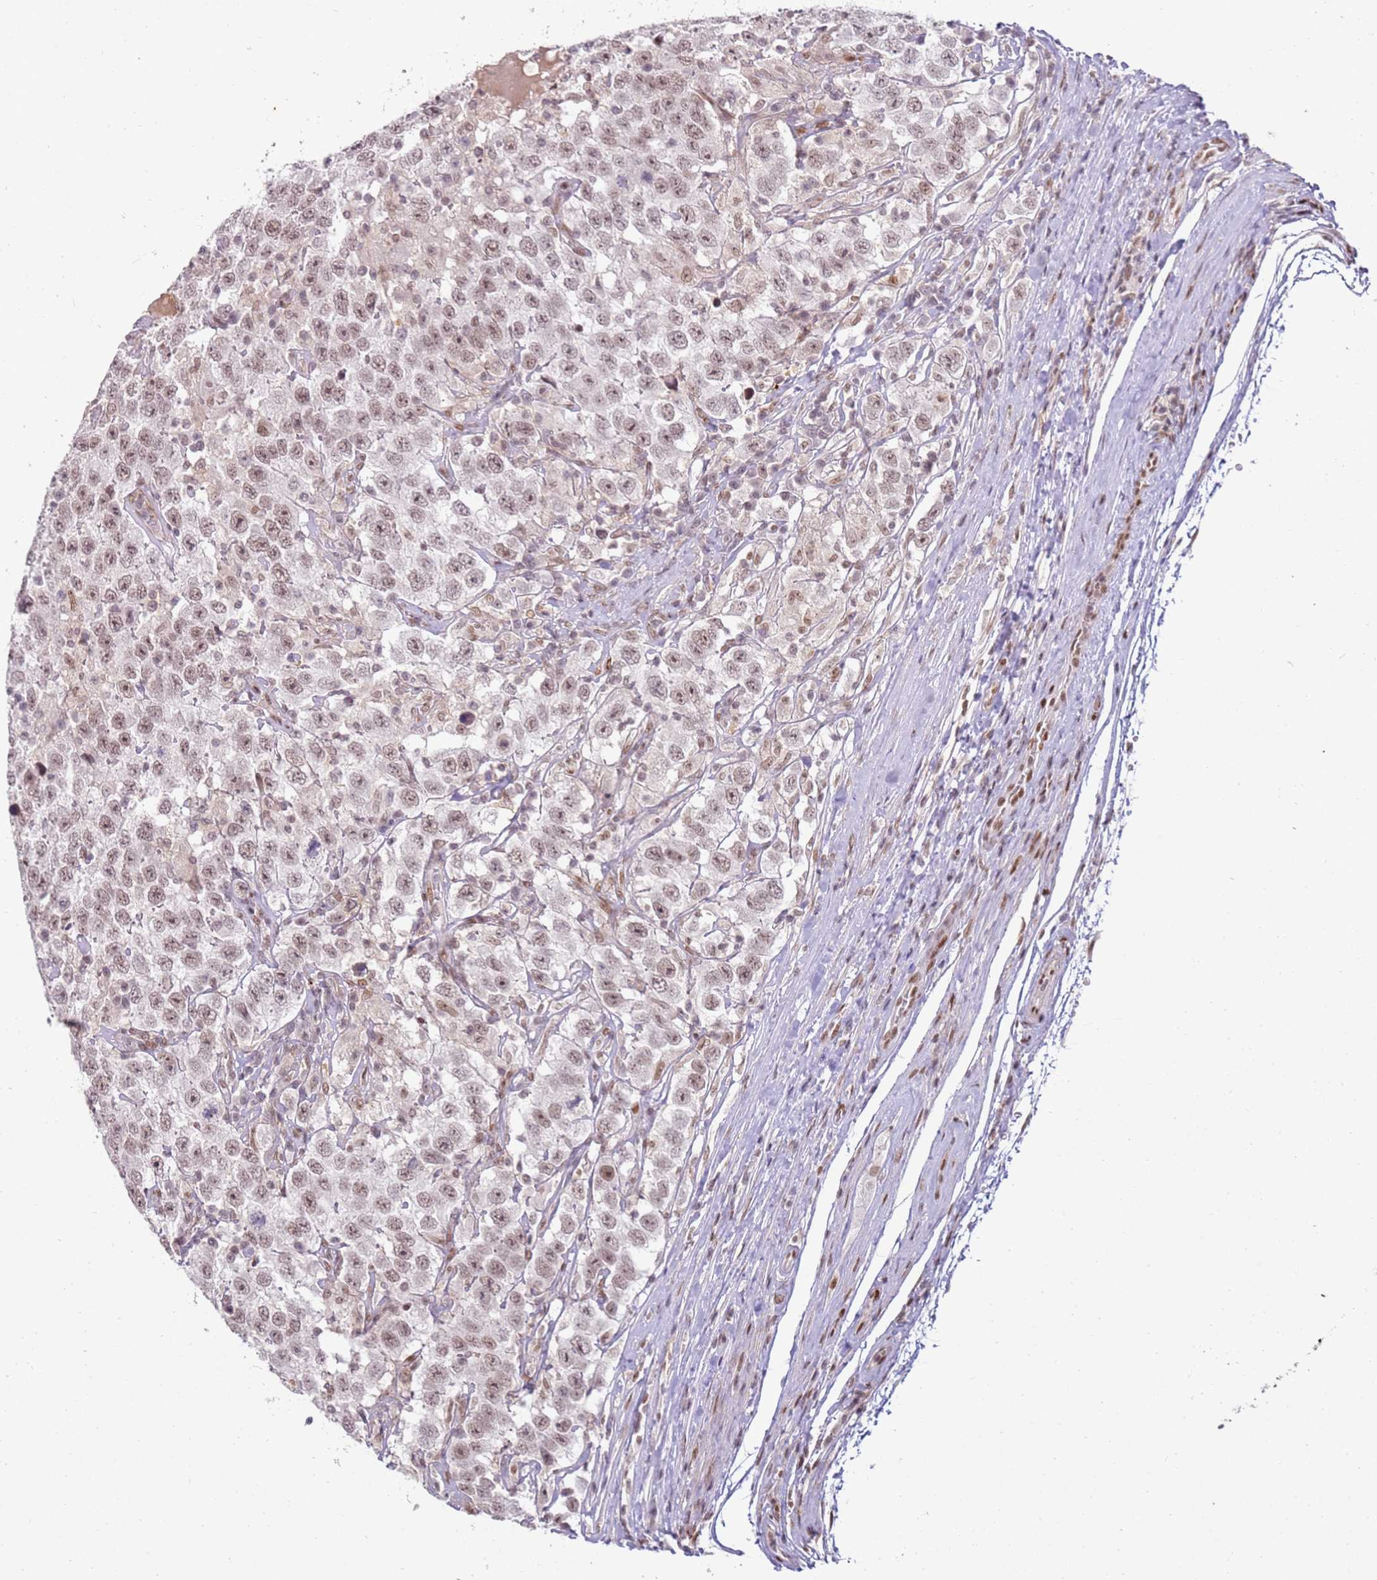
{"staining": {"intensity": "moderate", "quantity": ">75%", "location": "nuclear"}, "tissue": "testis cancer", "cell_type": "Tumor cells", "image_type": "cancer", "snomed": [{"axis": "morphology", "description": "Seminoma, NOS"}, {"axis": "topography", "description": "Testis"}], "caption": "IHC (DAB) staining of testis cancer (seminoma) exhibits moderate nuclear protein expression in approximately >75% of tumor cells. The staining was performed using DAB, with brown indicating positive protein expression. Nuclei are stained blue with hematoxylin.", "gene": "PHC2", "patient": {"sex": "male", "age": 41}}